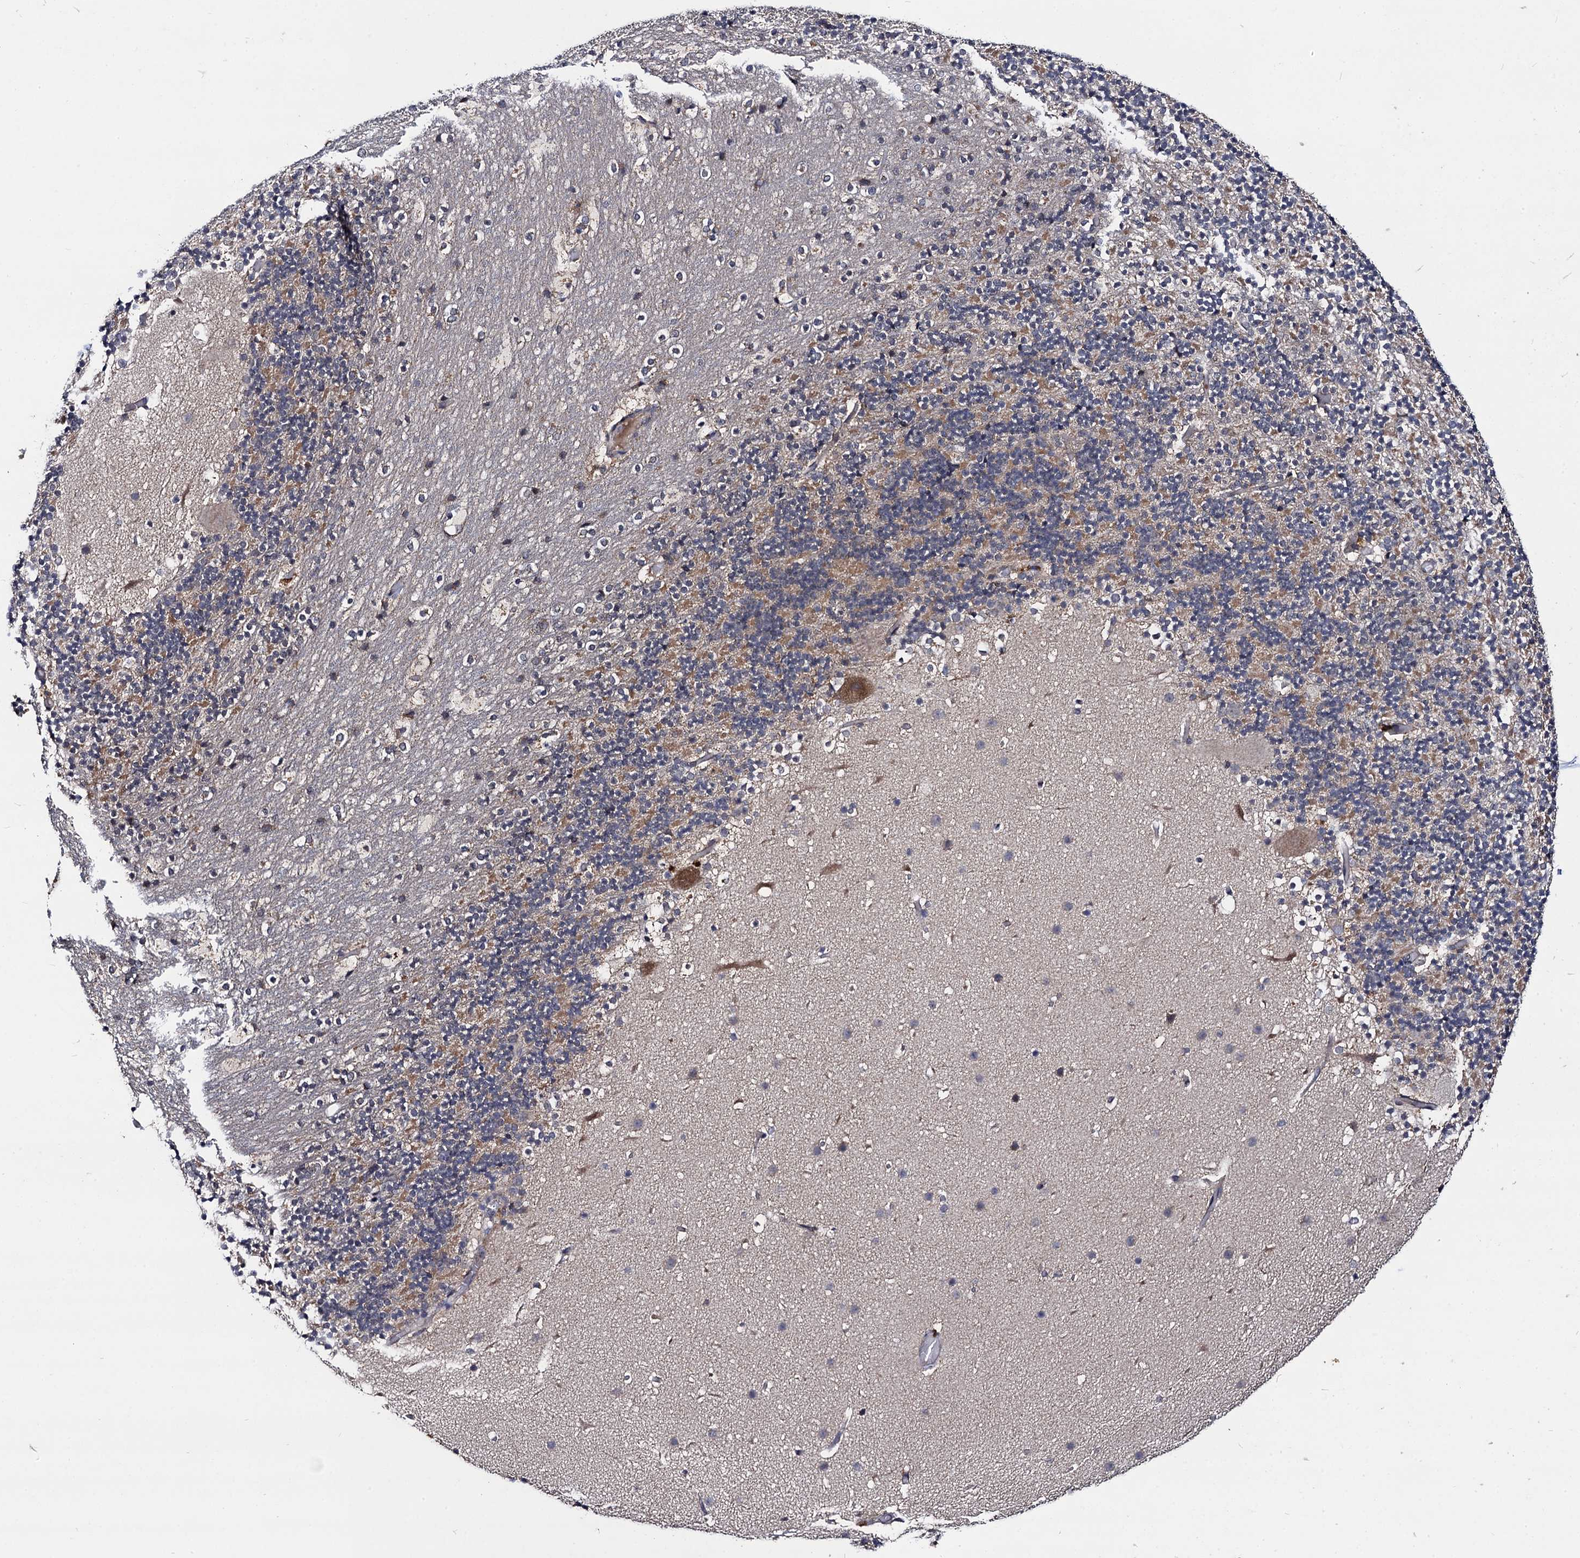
{"staining": {"intensity": "moderate", "quantity": "<25%", "location": "cytoplasmic/membranous"}, "tissue": "cerebellum", "cell_type": "Cells in granular layer", "image_type": "normal", "snomed": [{"axis": "morphology", "description": "Normal tissue, NOS"}, {"axis": "topography", "description": "Cerebellum"}], "caption": "Protein expression analysis of benign human cerebellum reveals moderate cytoplasmic/membranous expression in approximately <25% of cells in granular layer.", "gene": "VPS37D", "patient": {"sex": "male", "age": 57}}